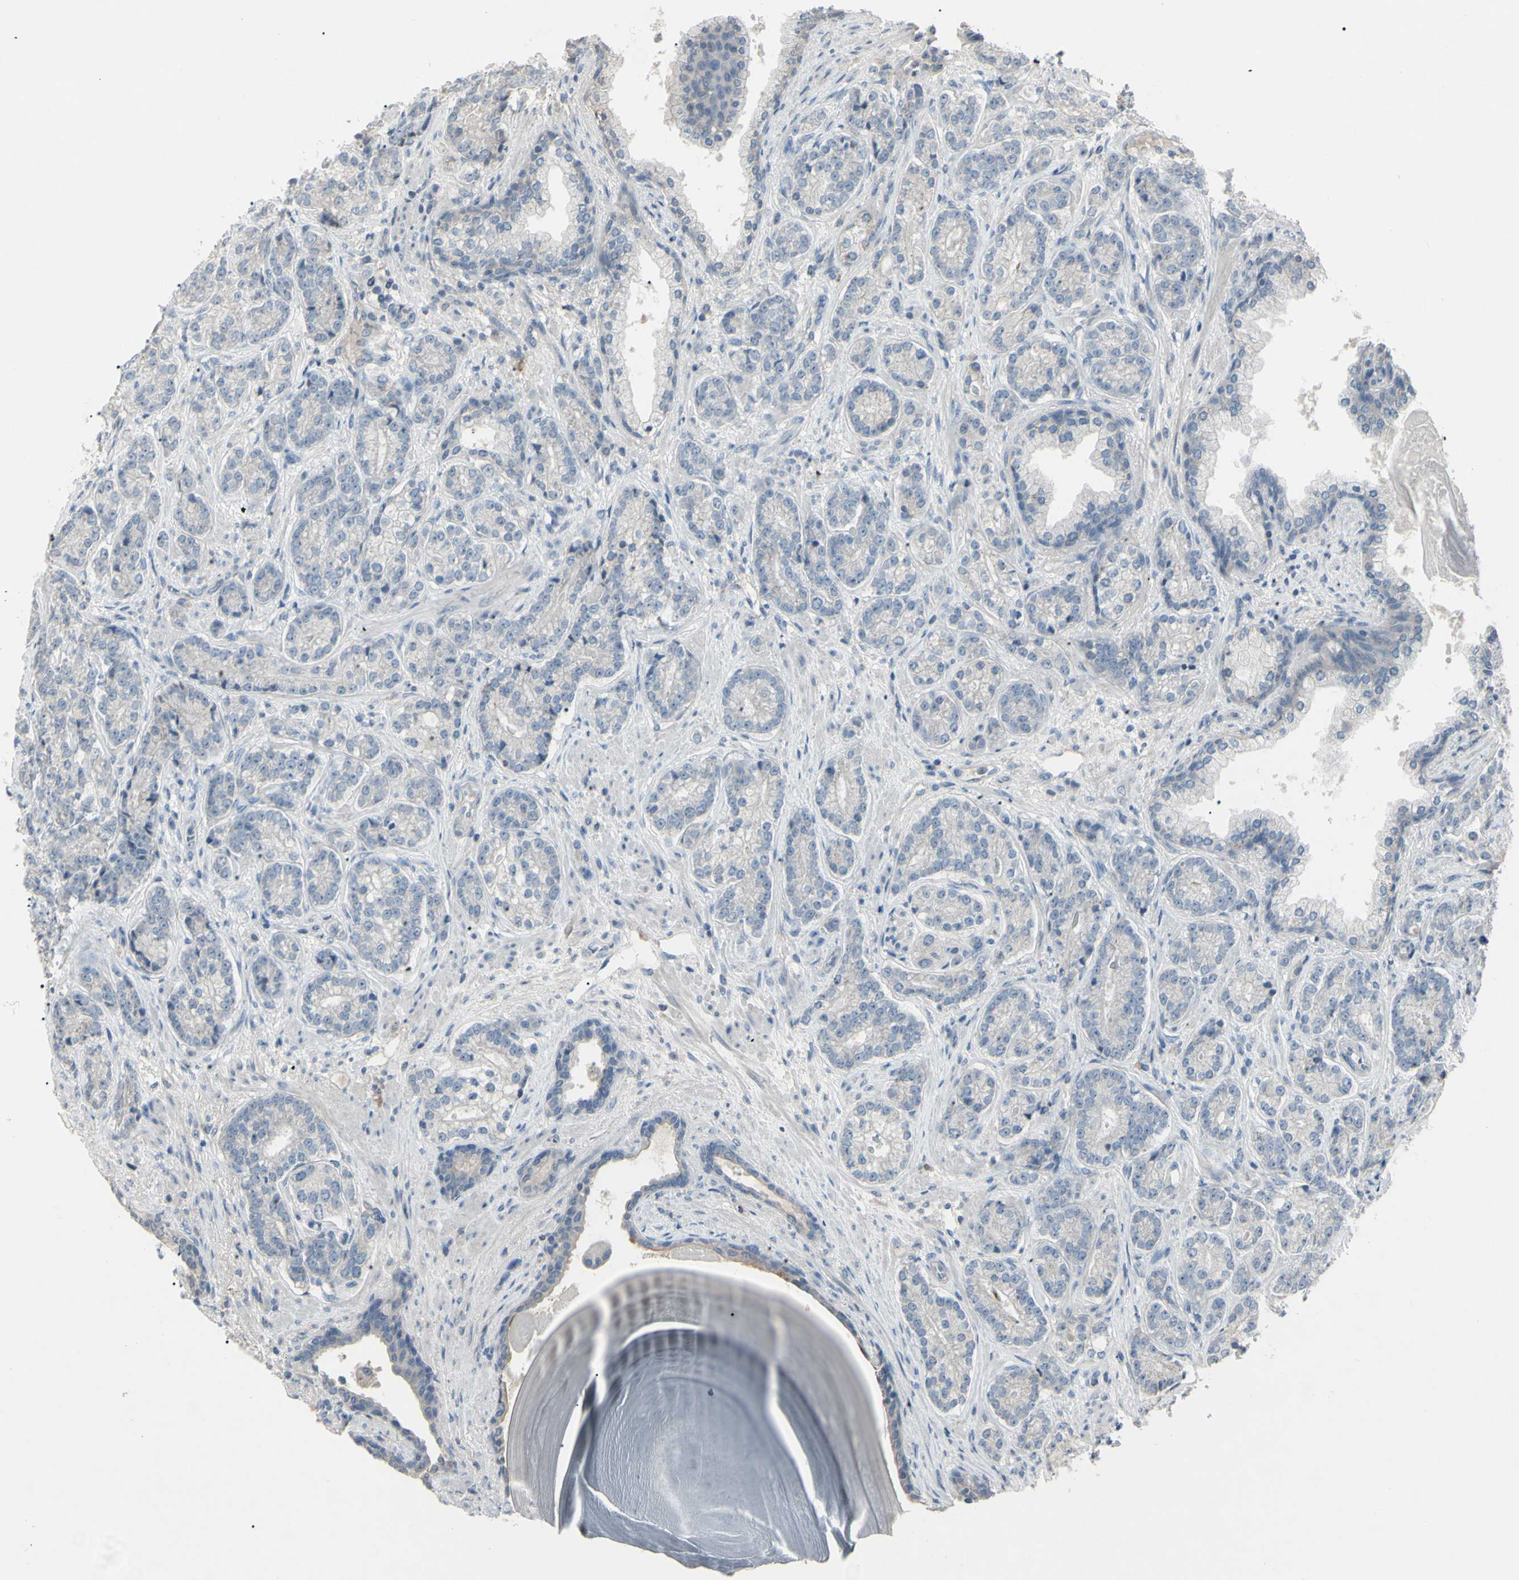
{"staining": {"intensity": "negative", "quantity": "none", "location": "none"}, "tissue": "prostate cancer", "cell_type": "Tumor cells", "image_type": "cancer", "snomed": [{"axis": "morphology", "description": "Adenocarcinoma, High grade"}, {"axis": "topography", "description": "Prostate"}], "caption": "Tumor cells are negative for protein expression in human prostate adenocarcinoma (high-grade). The staining is performed using DAB (3,3'-diaminobenzidine) brown chromogen with nuclei counter-stained in using hematoxylin.", "gene": "PIAS4", "patient": {"sex": "male", "age": 61}}